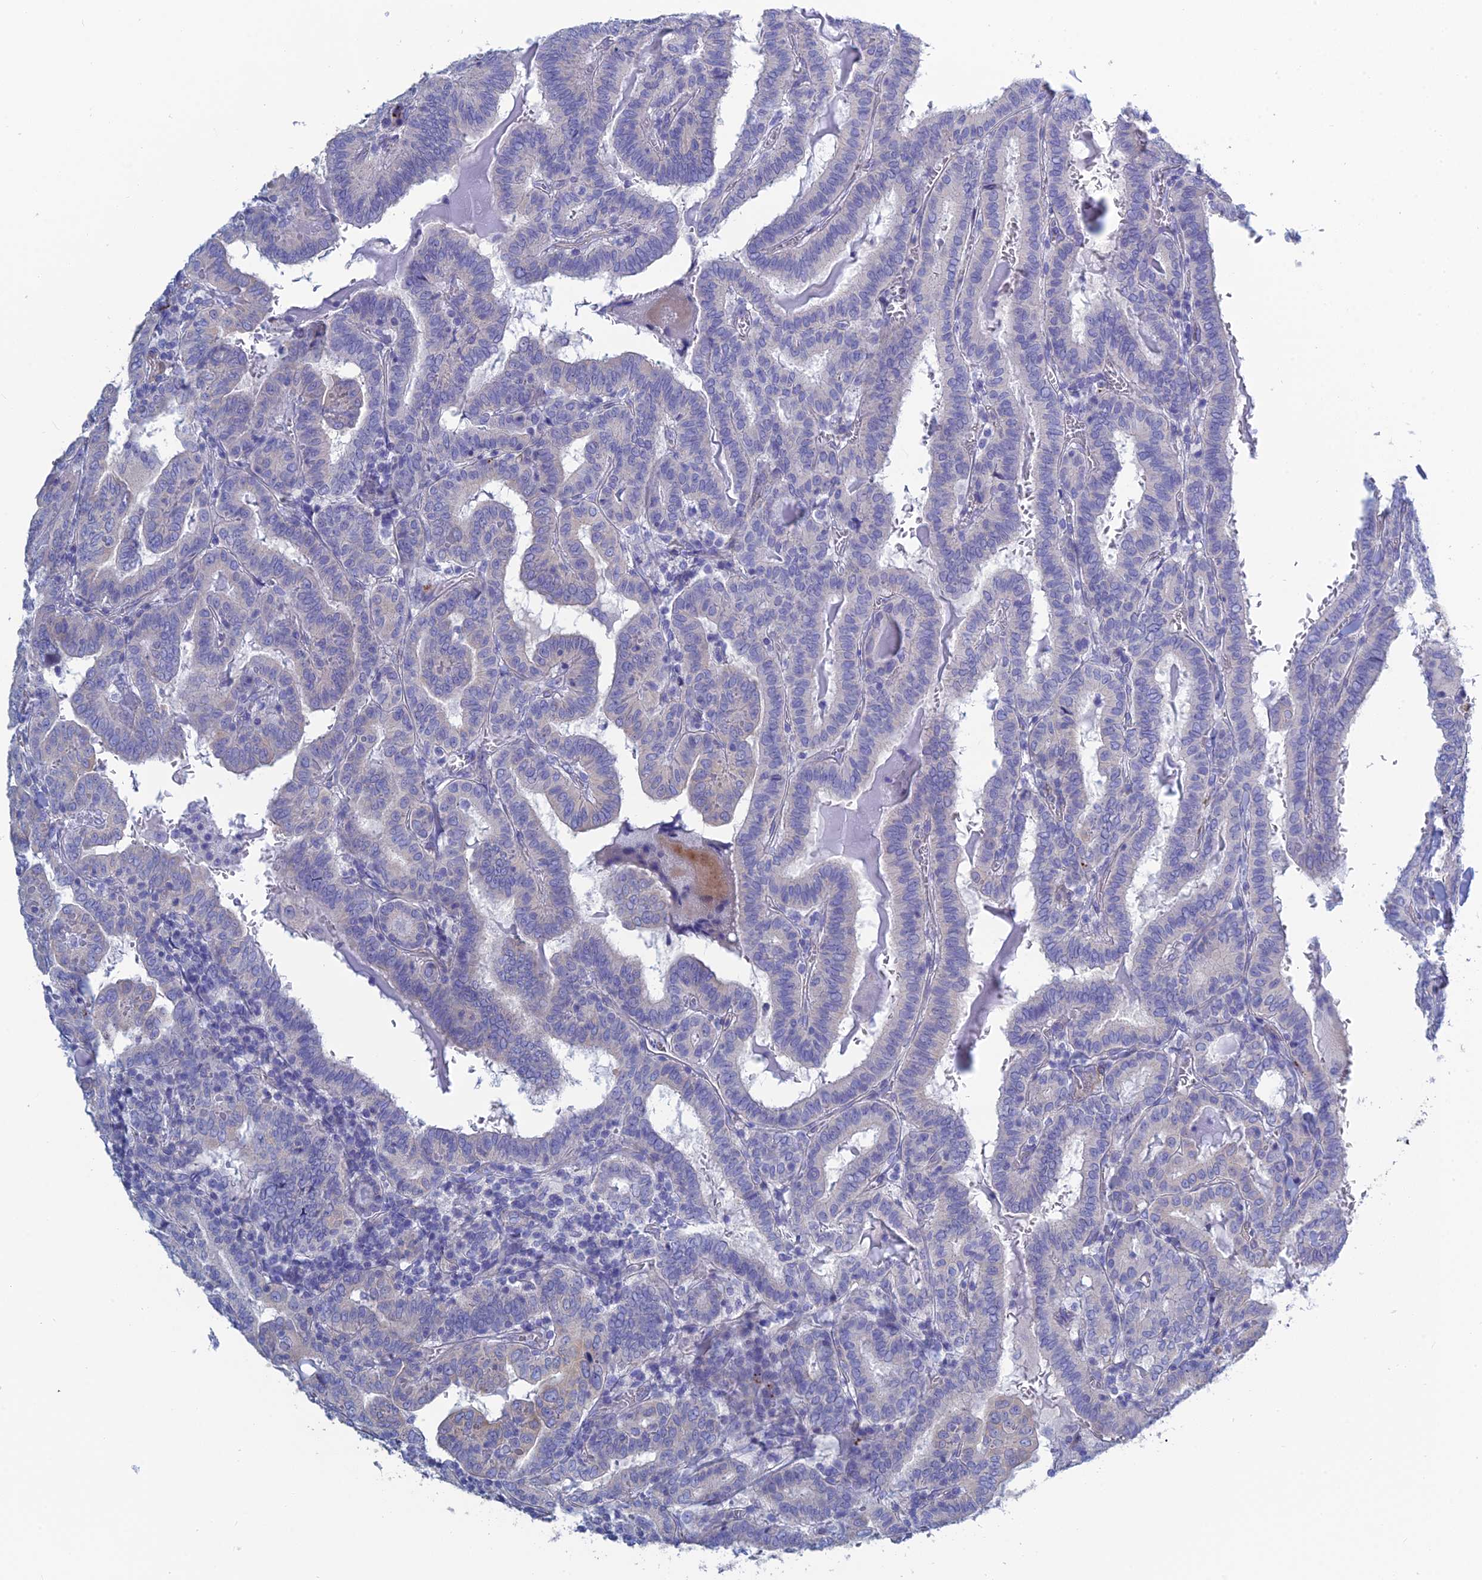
{"staining": {"intensity": "negative", "quantity": "none", "location": "none"}, "tissue": "thyroid cancer", "cell_type": "Tumor cells", "image_type": "cancer", "snomed": [{"axis": "morphology", "description": "Papillary adenocarcinoma, NOS"}, {"axis": "topography", "description": "Thyroid gland"}], "caption": "Immunohistochemistry (IHC) of human thyroid papillary adenocarcinoma shows no positivity in tumor cells.", "gene": "PCDHA8", "patient": {"sex": "female", "age": 72}}